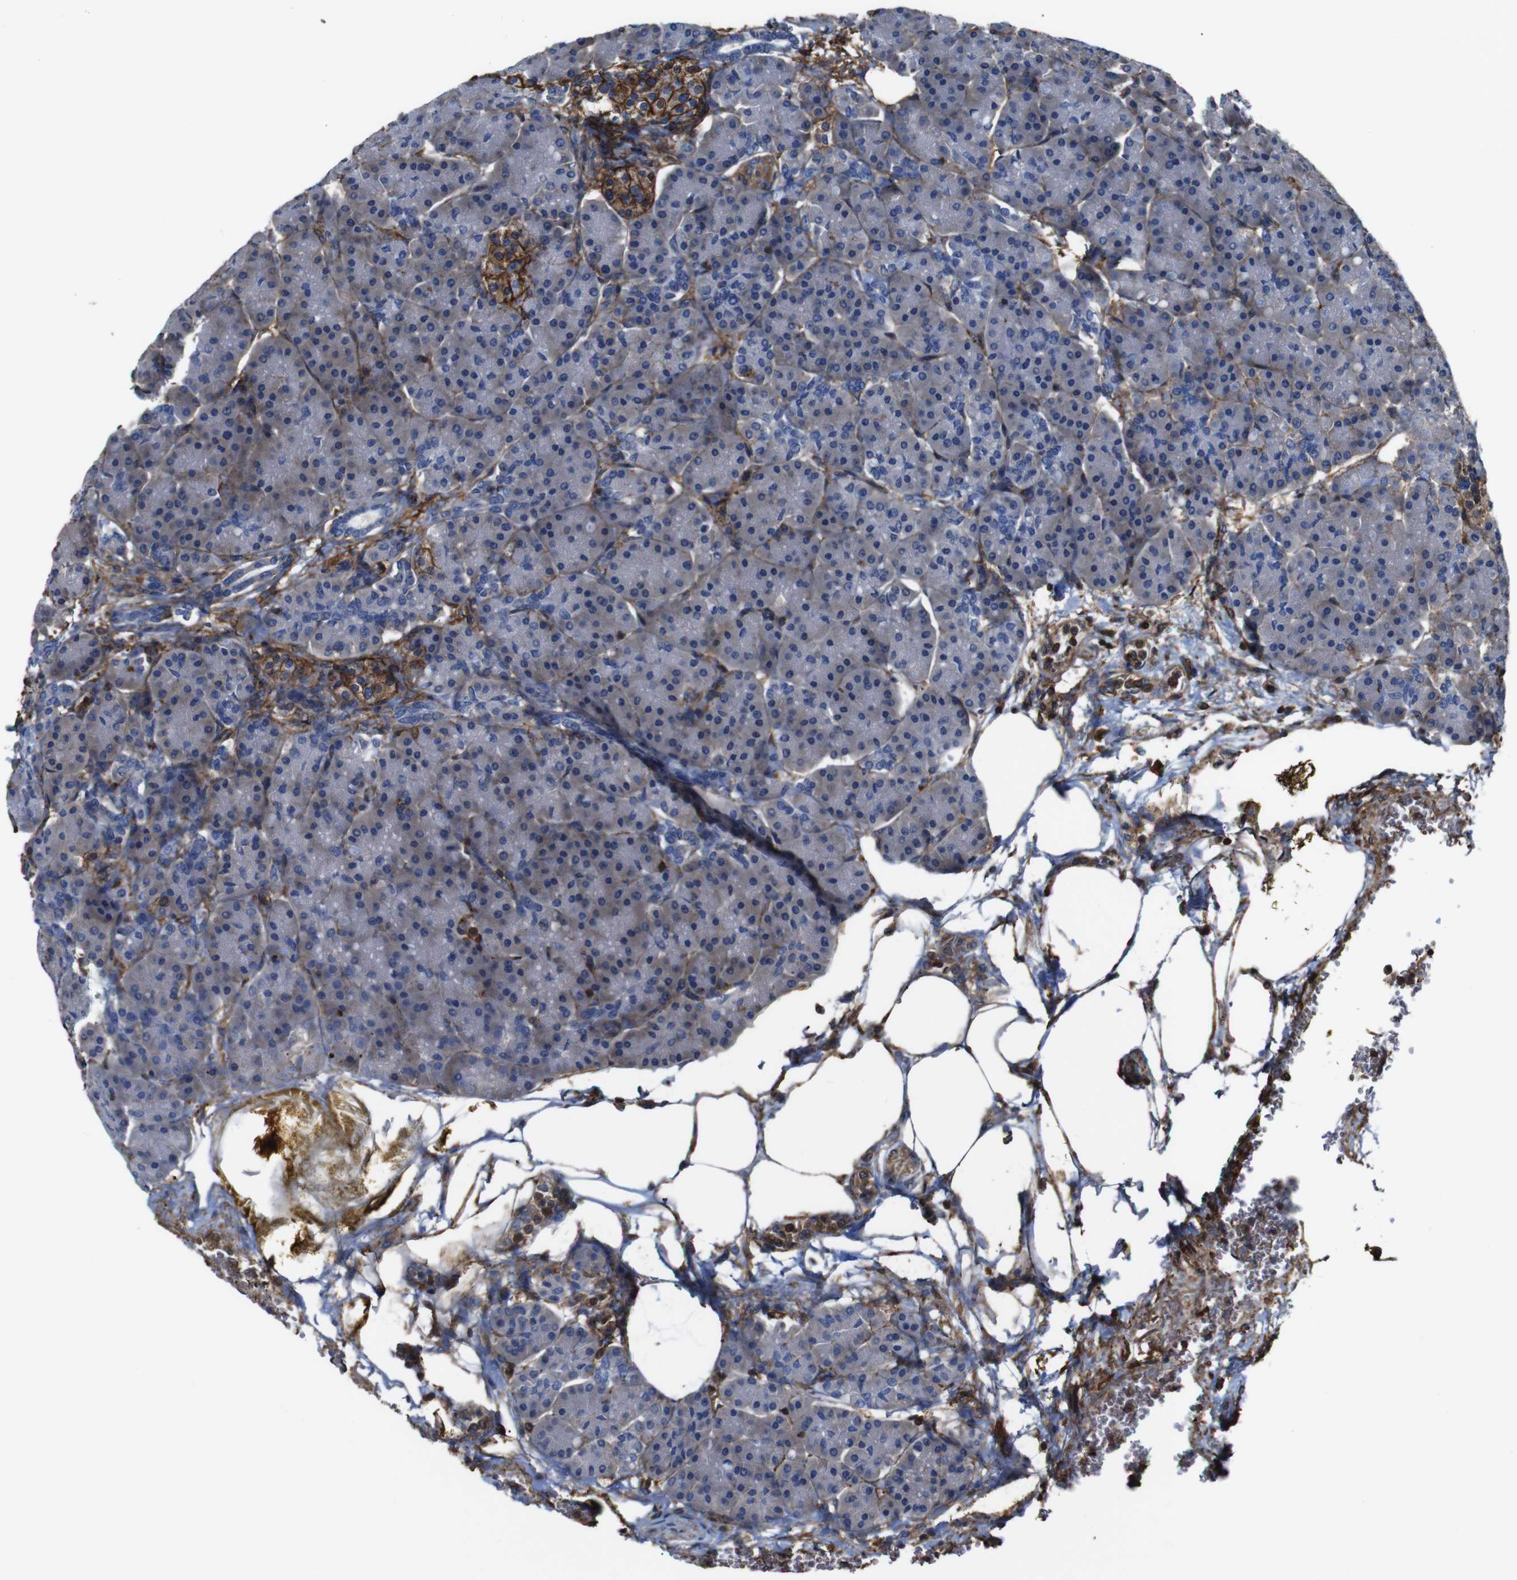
{"staining": {"intensity": "weak", "quantity": "<25%", "location": "cytoplasmic/membranous"}, "tissue": "pancreas", "cell_type": "Exocrine glandular cells", "image_type": "normal", "snomed": [{"axis": "morphology", "description": "Normal tissue, NOS"}, {"axis": "topography", "description": "Pancreas"}], "caption": "IHC of benign human pancreas displays no staining in exocrine glandular cells.", "gene": "PI4KA", "patient": {"sex": "female", "age": 70}}